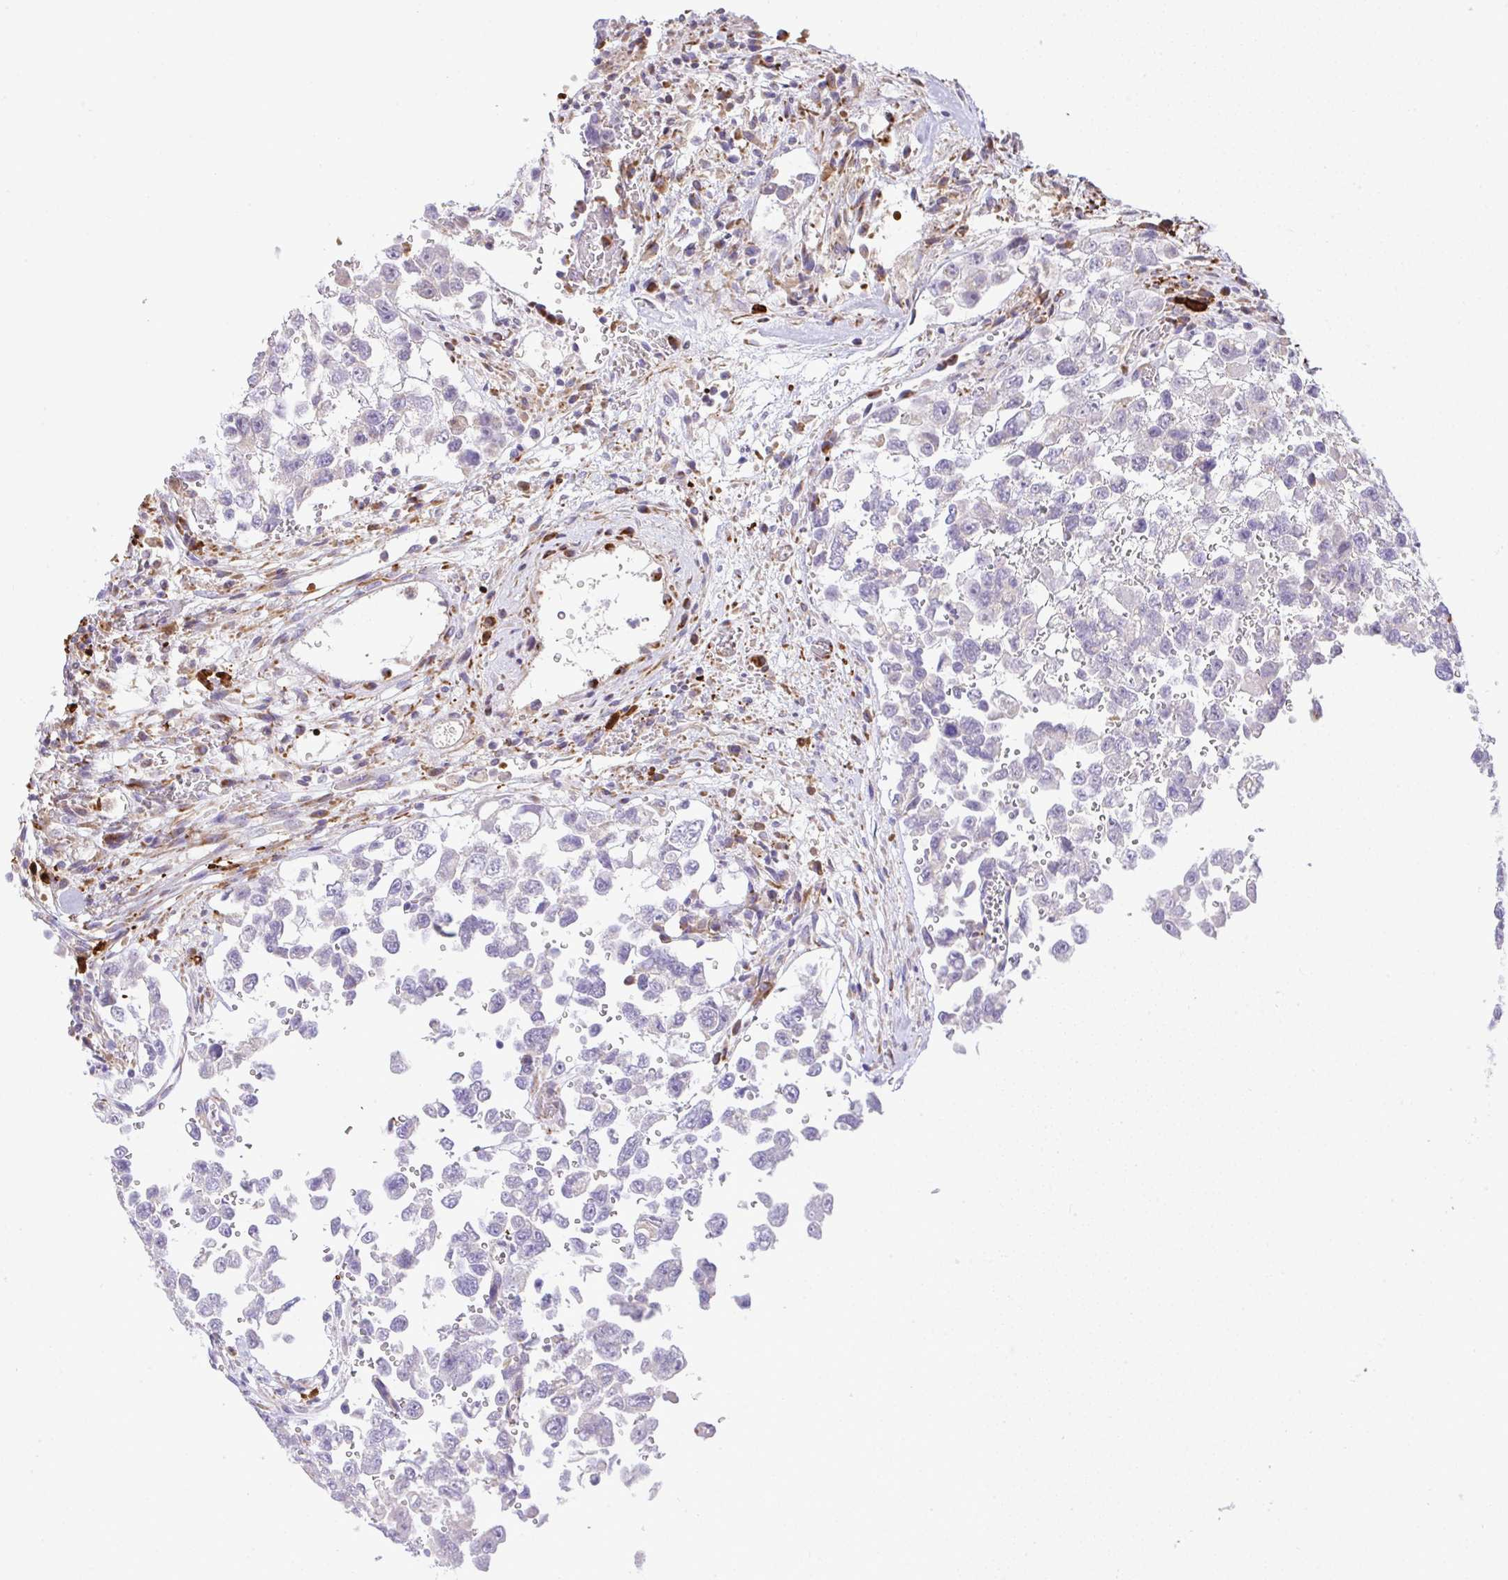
{"staining": {"intensity": "negative", "quantity": "none", "location": "none"}, "tissue": "testis cancer", "cell_type": "Tumor cells", "image_type": "cancer", "snomed": [{"axis": "morphology", "description": "Carcinoma, Embryonal, NOS"}, {"axis": "topography", "description": "Testis"}], "caption": "Testis cancer was stained to show a protein in brown. There is no significant expression in tumor cells. Brightfield microscopy of immunohistochemistry stained with DAB (3,3'-diaminobenzidine) (brown) and hematoxylin (blue), captured at high magnification.", "gene": "GRID2", "patient": {"sex": "male", "age": 18}}